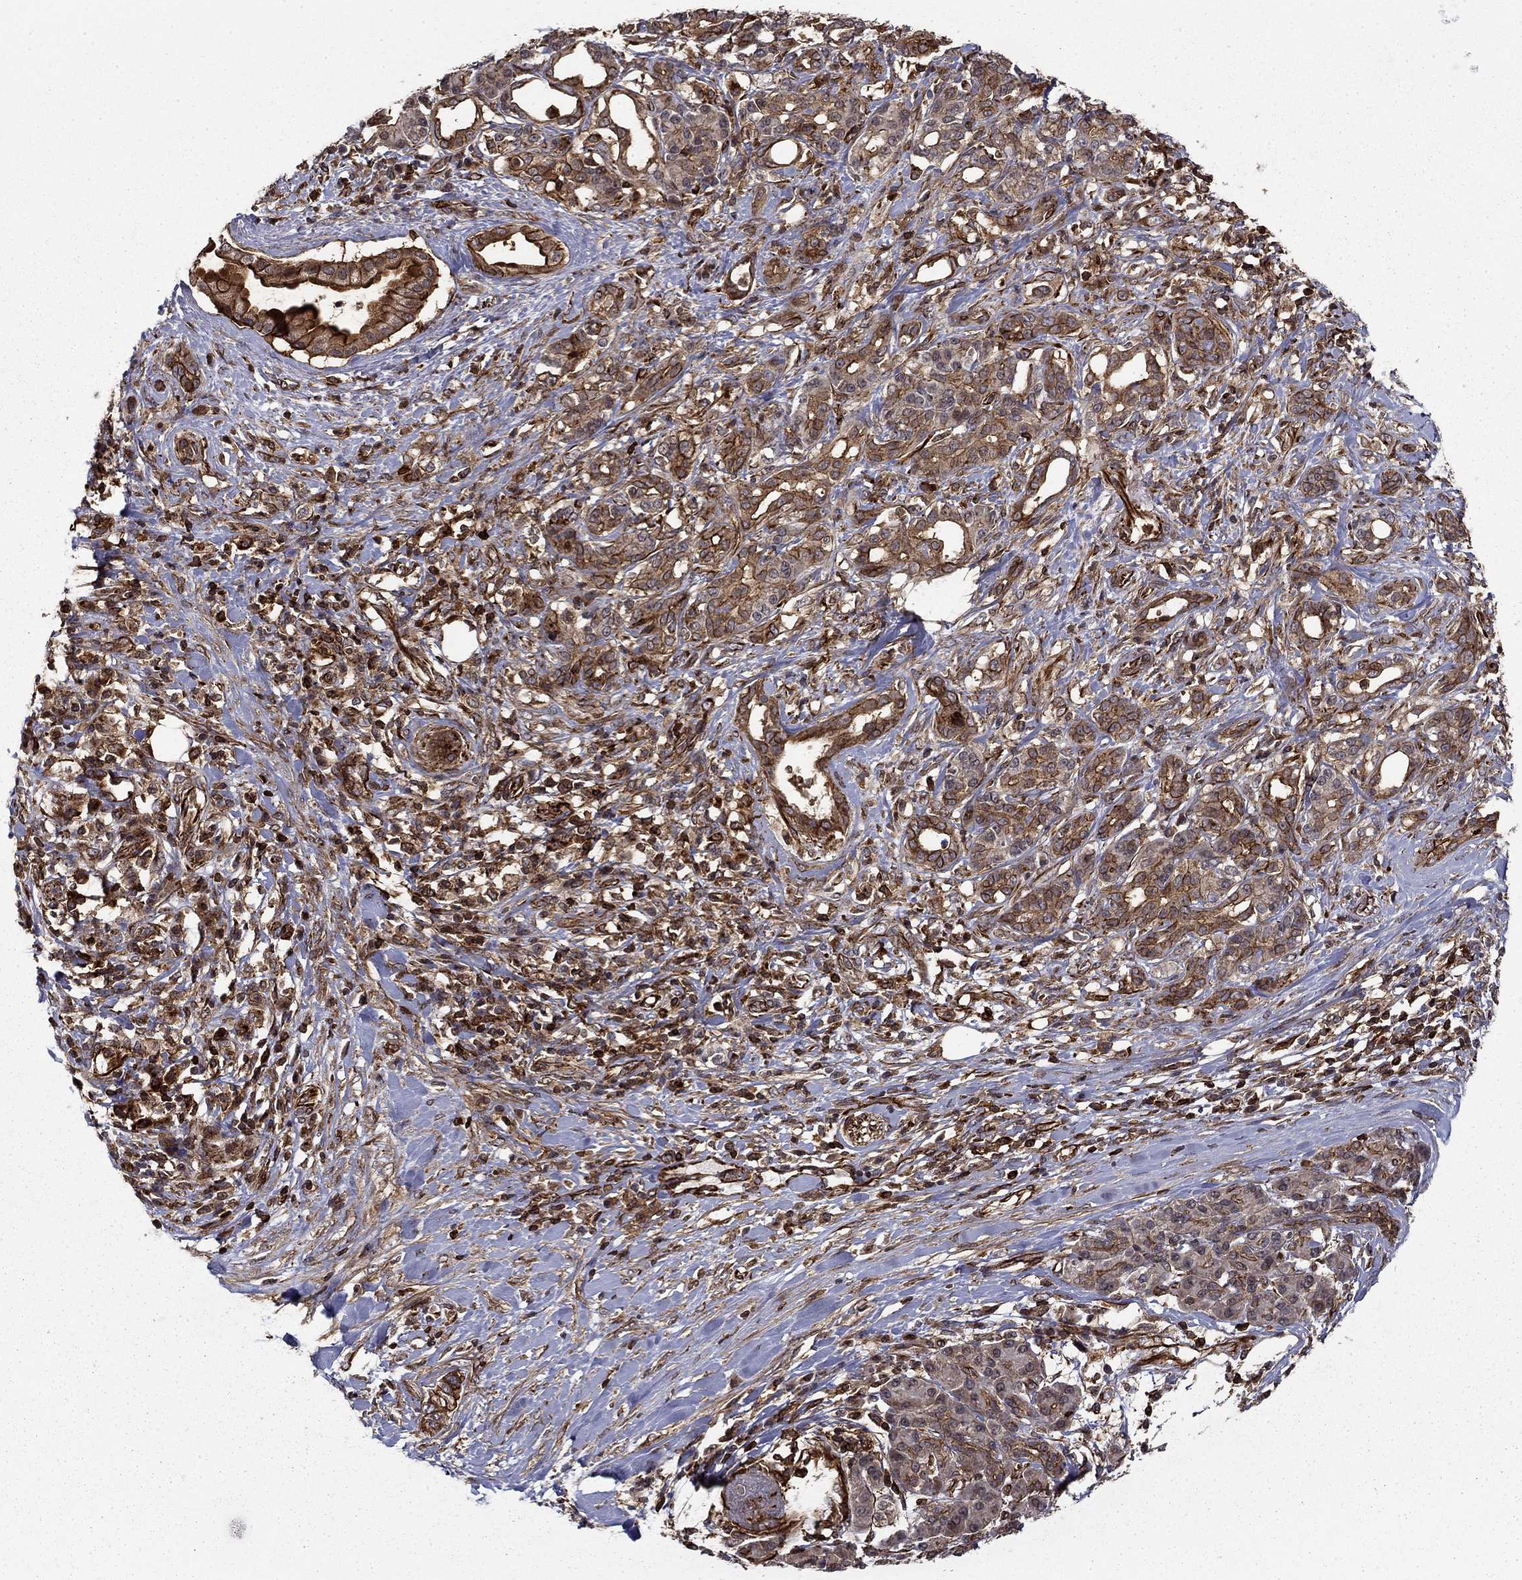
{"staining": {"intensity": "moderate", "quantity": ">75%", "location": "cytoplasmic/membranous"}, "tissue": "pancreatic cancer", "cell_type": "Tumor cells", "image_type": "cancer", "snomed": [{"axis": "morphology", "description": "Adenocarcinoma, NOS"}, {"axis": "topography", "description": "Pancreas"}], "caption": "Pancreatic cancer (adenocarcinoma) stained for a protein (brown) demonstrates moderate cytoplasmic/membranous positive positivity in approximately >75% of tumor cells.", "gene": "ADM", "patient": {"sex": "female", "age": 56}}